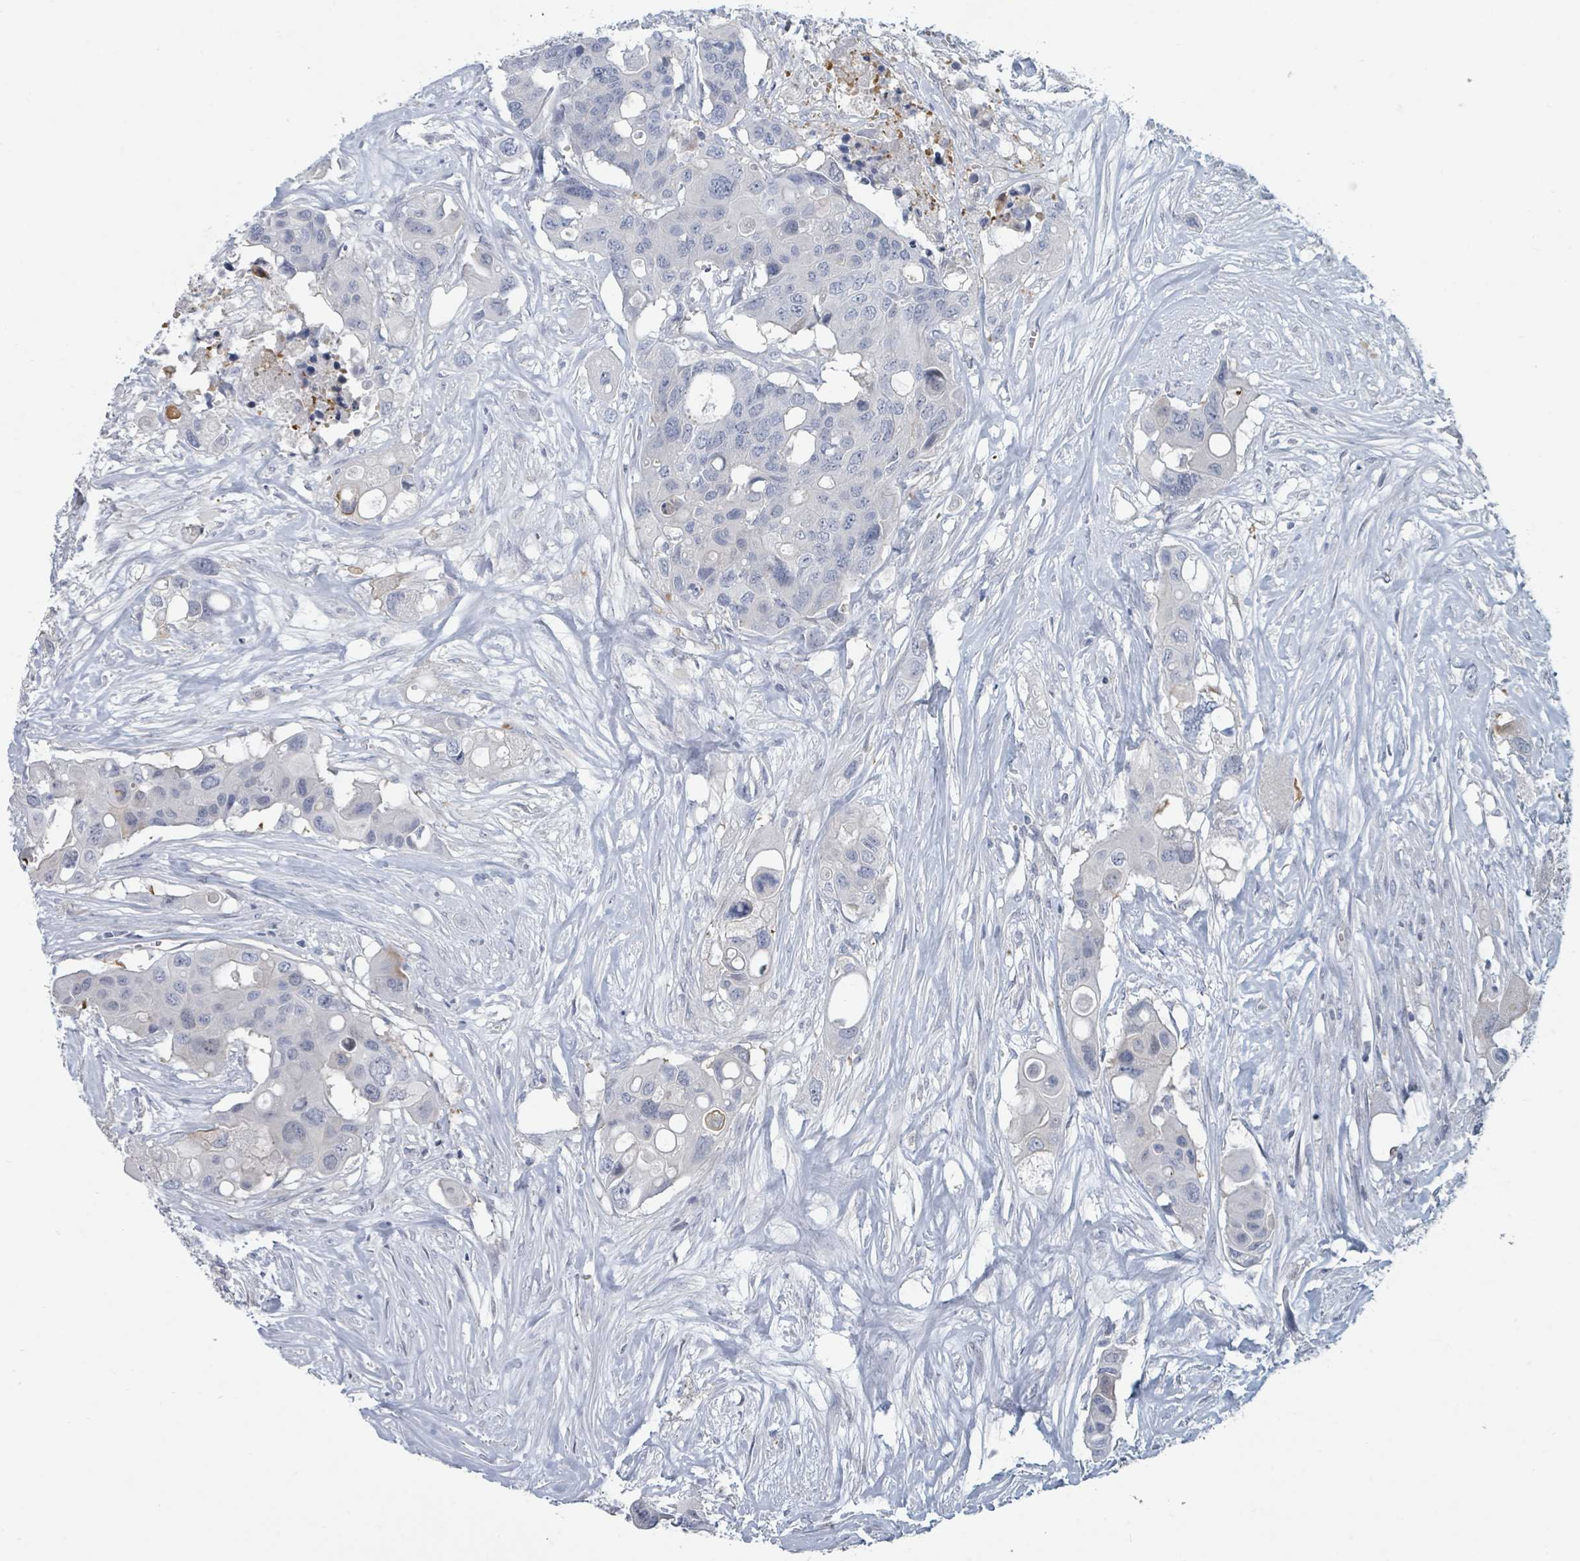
{"staining": {"intensity": "negative", "quantity": "none", "location": "none"}, "tissue": "colorectal cancer", "cell_type": "Tumor cells", "image_type": "cancer", "snomed": [{"axis": "morphology", "description": "Adenocarcinoma, NOS"}, {"axis": "topography", "description": "Colon"}], "caption": "Colorectal cancer was stained to show a protein in brown. There is no significant staining in tumor cells. (DAB immunohistochemistry, high magnification).", "gene": "SLC25A45", "patient": {"sex": "male", "age": 77}}